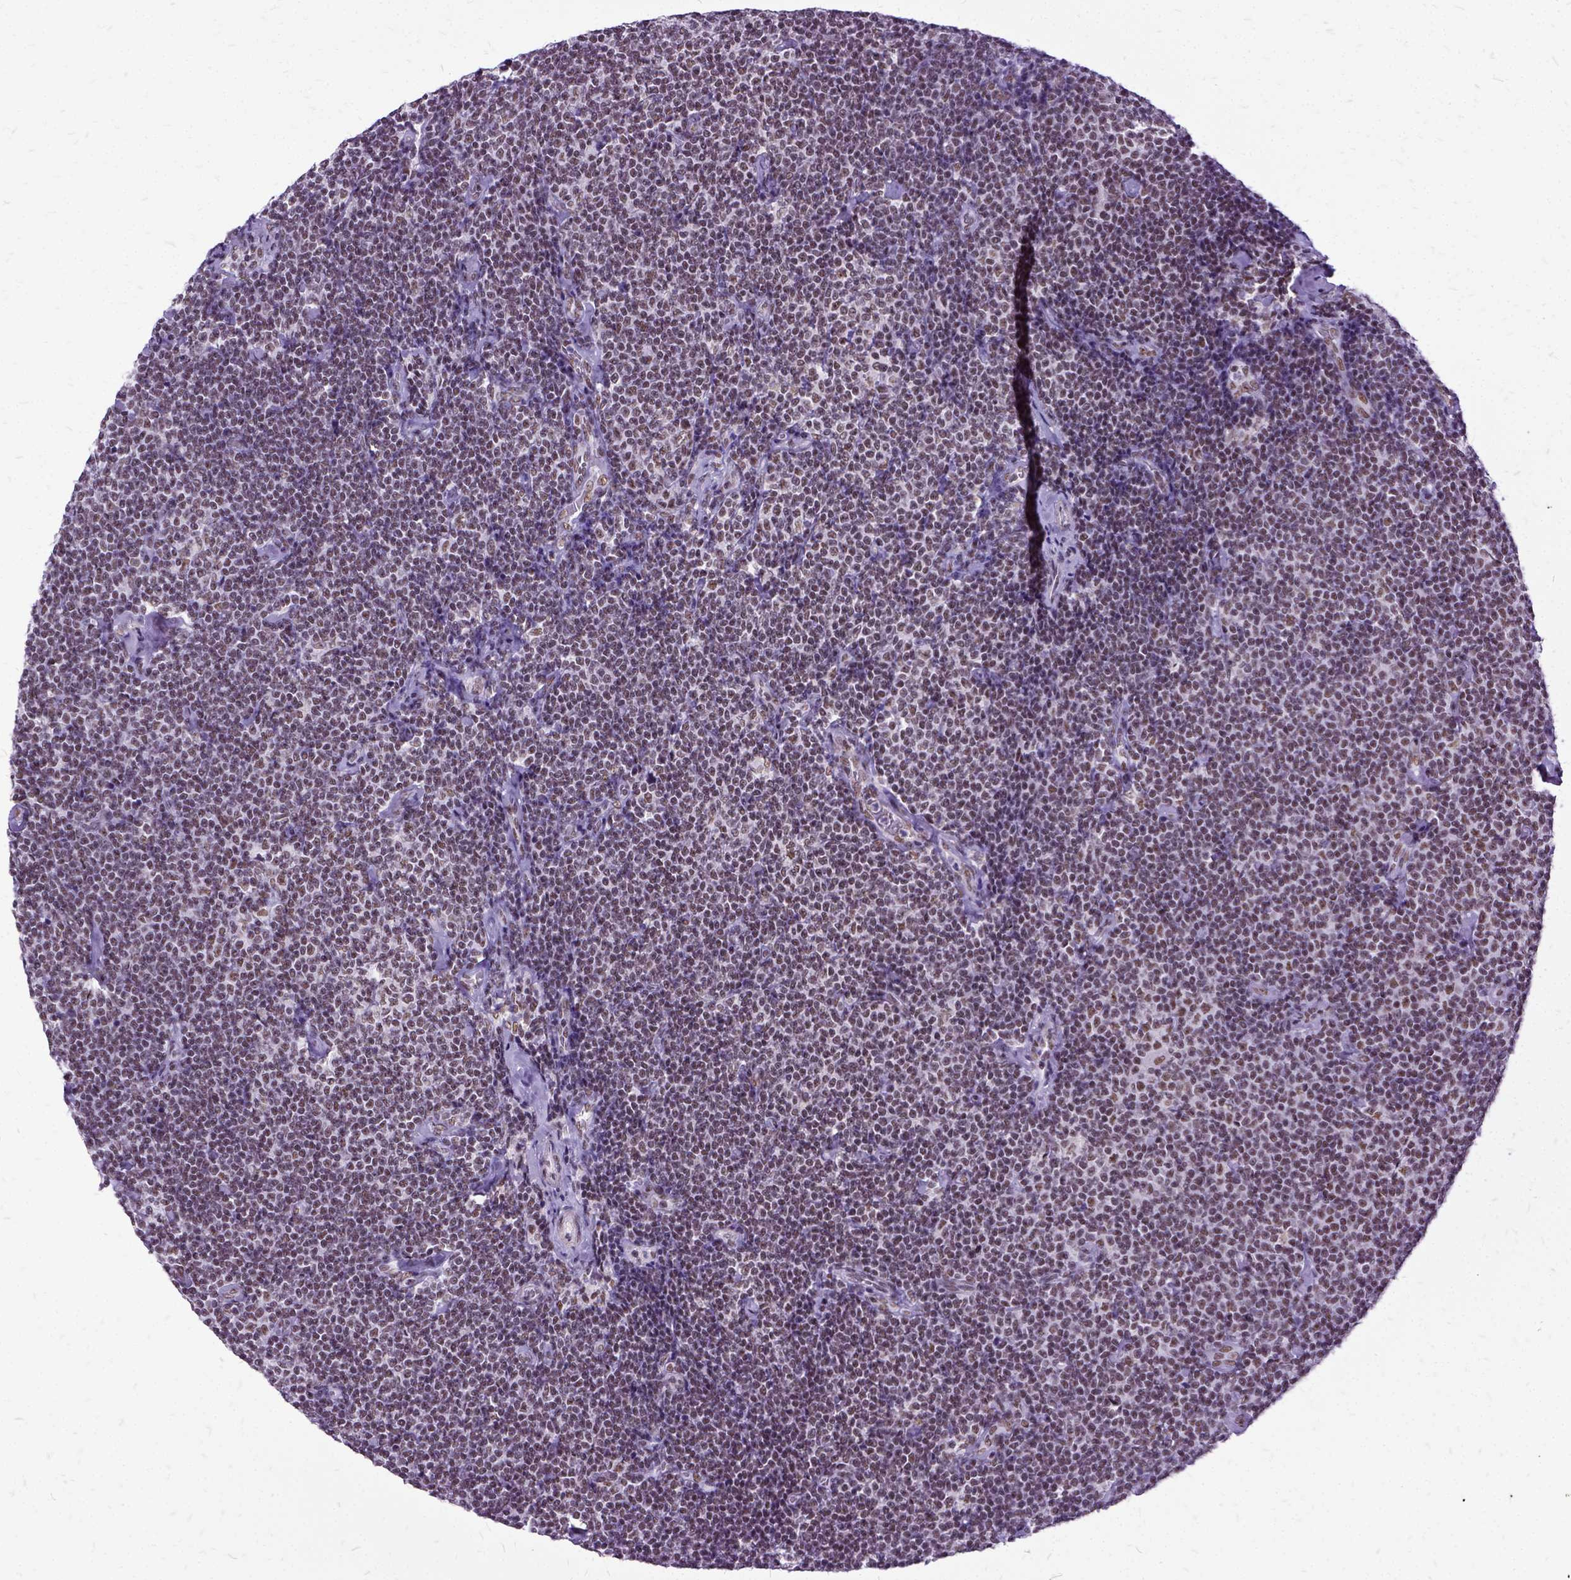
{"staining": {"intensity": "moderate", "quantity": ">75%", "location": "nuclear"}, "tissue": "lymphoma", "cell_type": "Tumor cells", "image_type": "cancer", "snomed": [{"axis": "morphology", "description": "Malignant lymphoma, non-Hodgkin's type, Low grade"}, {"axis": "topography", "description": "Lymph node"}], "caption": "Tumor cells show moderate nuclear positivity in approximately >75% of cells in lymphoma. Immunohistochemistry stains the protein in brown and the nuclei are stained blue.", "gene": "SETD1A", "patient": {"sex": "male", "age": 81}}